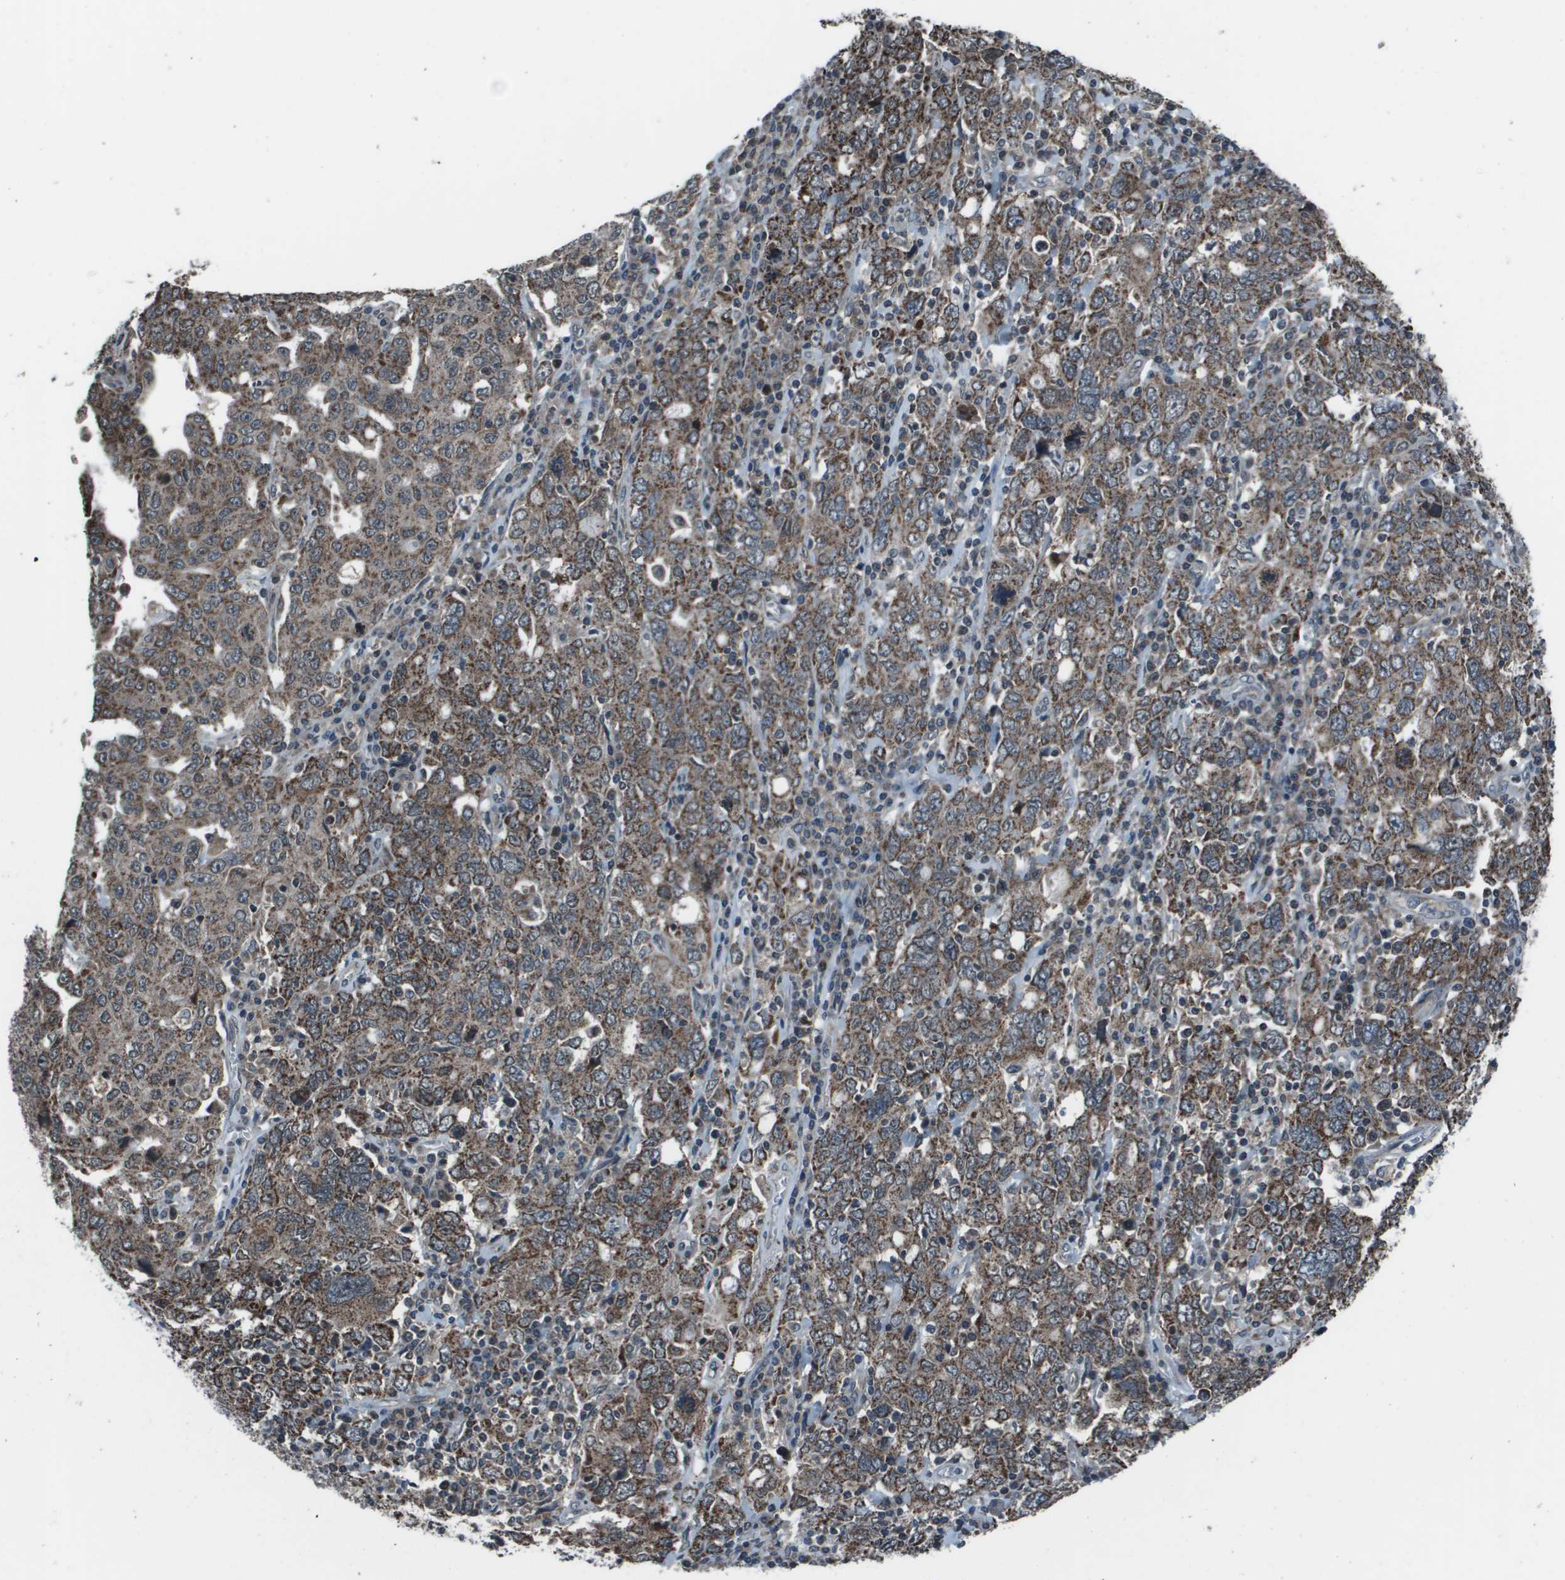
{"staining": {"intensity": "moderate", "quantity": ">75%", "location": "cytoplasmic/membranous"}, "tissue": "ovarian cancer", "cell_type": "Tumor cells", "image_type": "cancer", "snomed": [{"axis": "morphology", "description": "Carcinoma, endometroid"}, {"axis": "topography", "description": "Ovary"}], "caption": "High-power microscopy captured an immunohistochemistry (IHC) micrograph of ovarian cancer, revealing moderate cytoplasmic/membranous expression in about >75% of tumor cells.", "gene": "PPFIA1", "patient": {"sex": "female", "age": 62}}